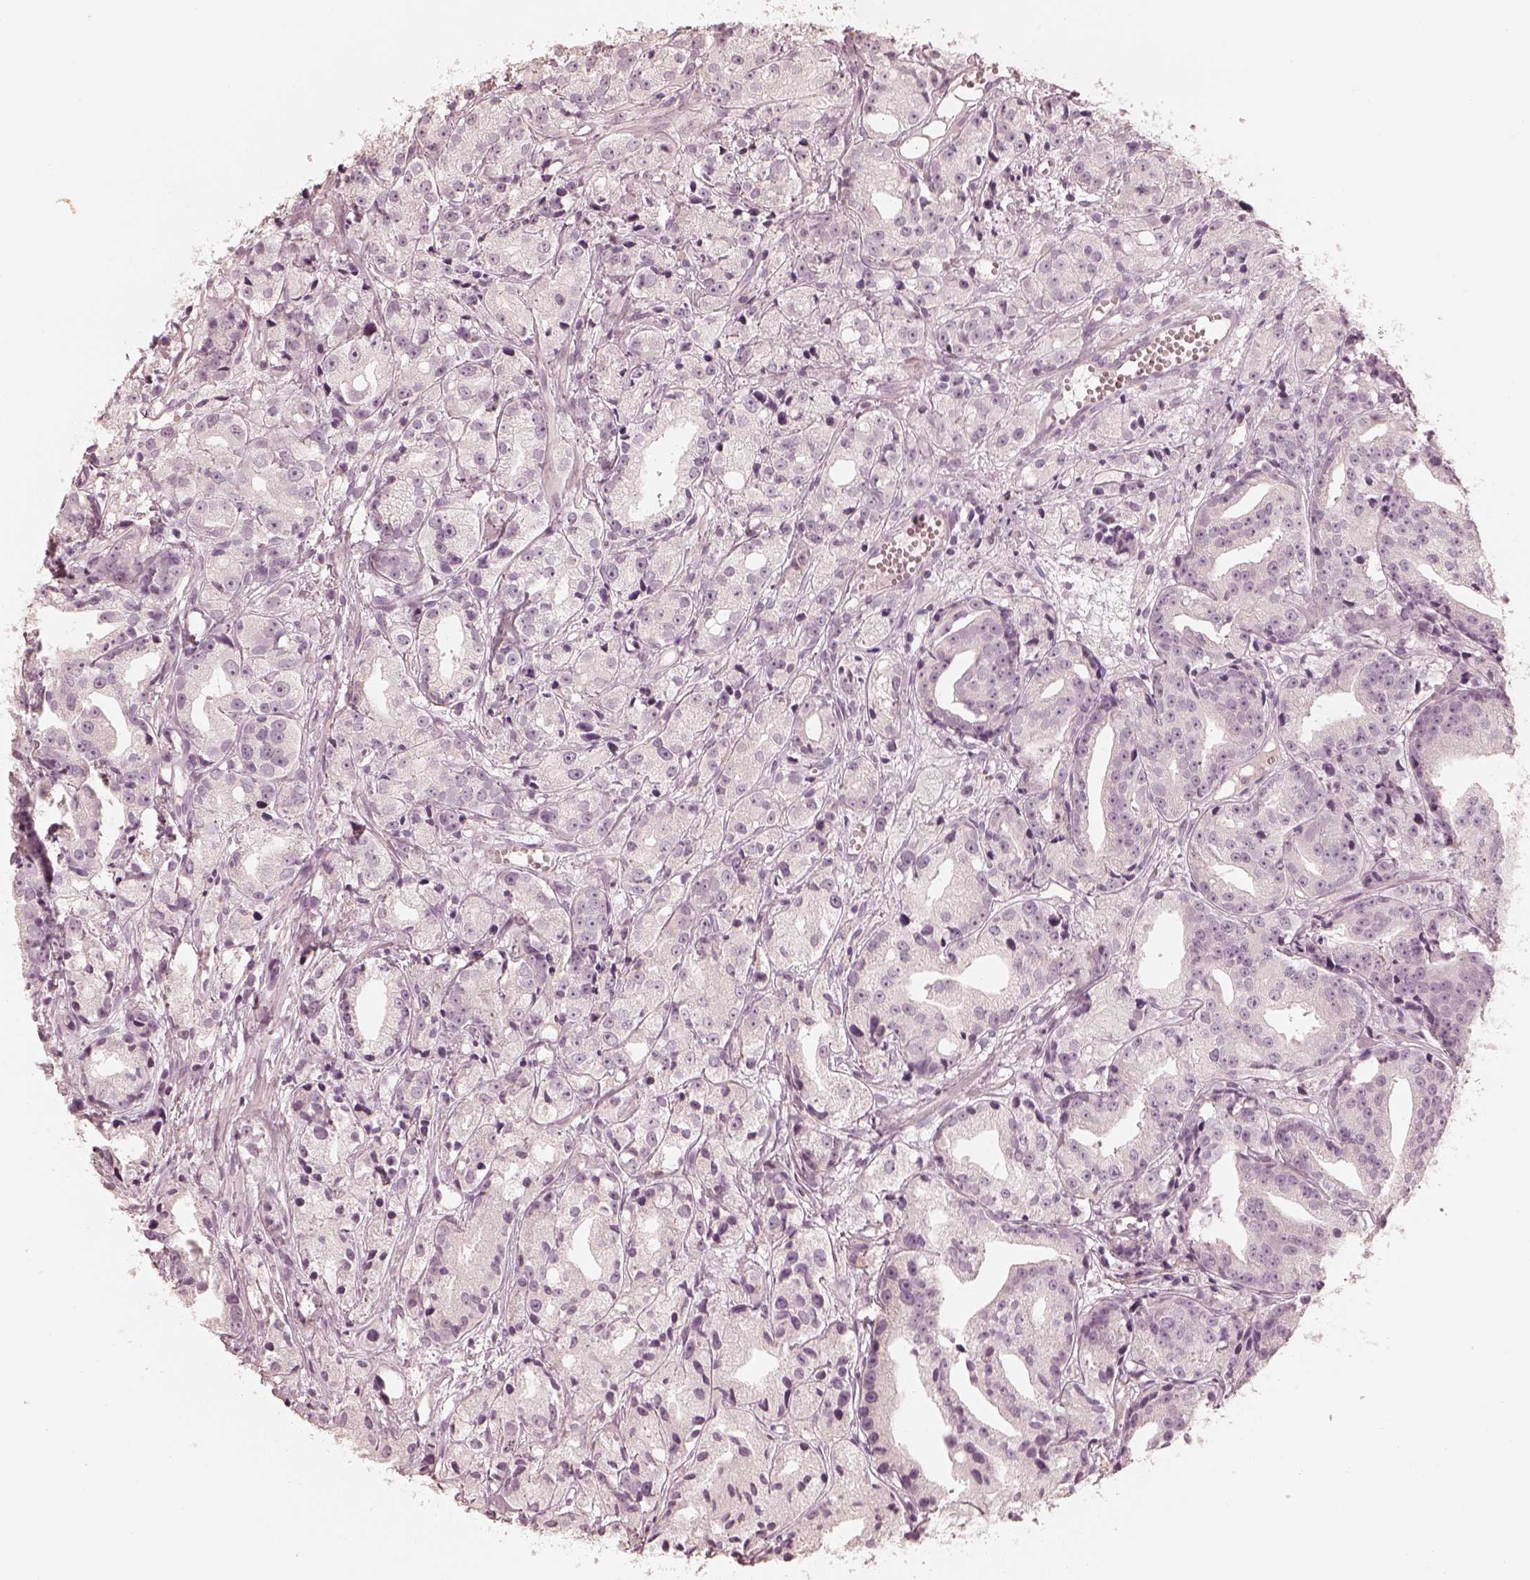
{"staining": {"intensity": "negative", "quantity": "none", "location": "none"}, "tissue": "prostate cancer", "cell_type": "Tumor cells", "image_type": "cancer", "snomed": [{"axis": "morphology", "description": "Adenocarcinoma, Medium grade"}, {"axis": "topography", "description": "Prostate"}], "caption": "IHC micrograph of prostate cancer stained for a protein (brown), which shows no expression in tumor cells.", "gene": "CALR3", "patient": {"sex": "male", "age": 74}}